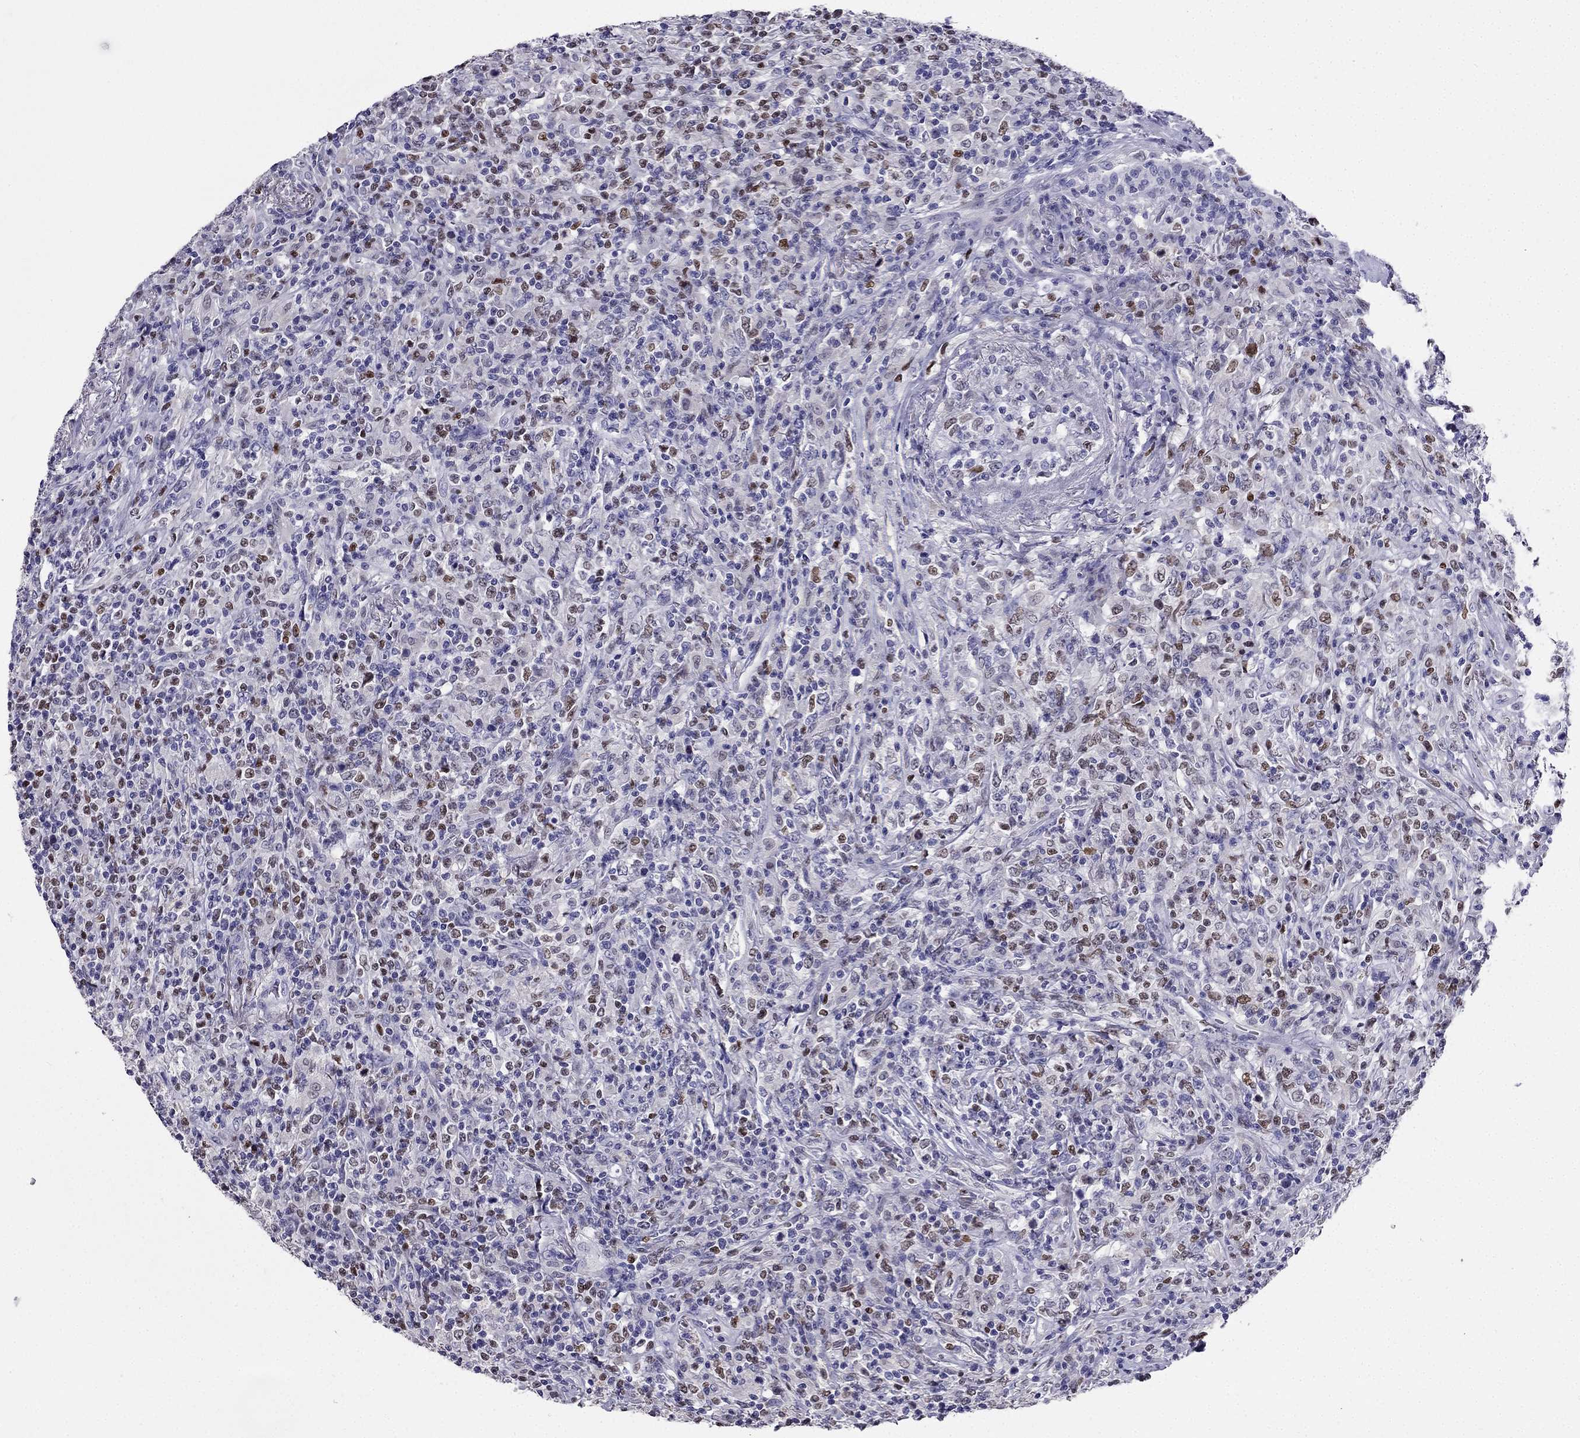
{"staining": {"intensity": "negative", "quantity": "none", "location": "none"}, "tissue": "lymphoma", "cell_type": "Tumor cells", "image_type": "cancer", "snomed": [{"axis": "morphology", "description": "Malignant lymphoma, non-Hodgkin's type, High grade"}, {"axis": "topography", "description": "Lung"}], "caption": "IHC micrograph of malignant lymphoma, non-Hodgkin's type (high-grade) stained for a protein (brown), which displays no expression in tumor cells.", "gene": "ARID3A", "patient": {"sex": "male", "age": 79}}